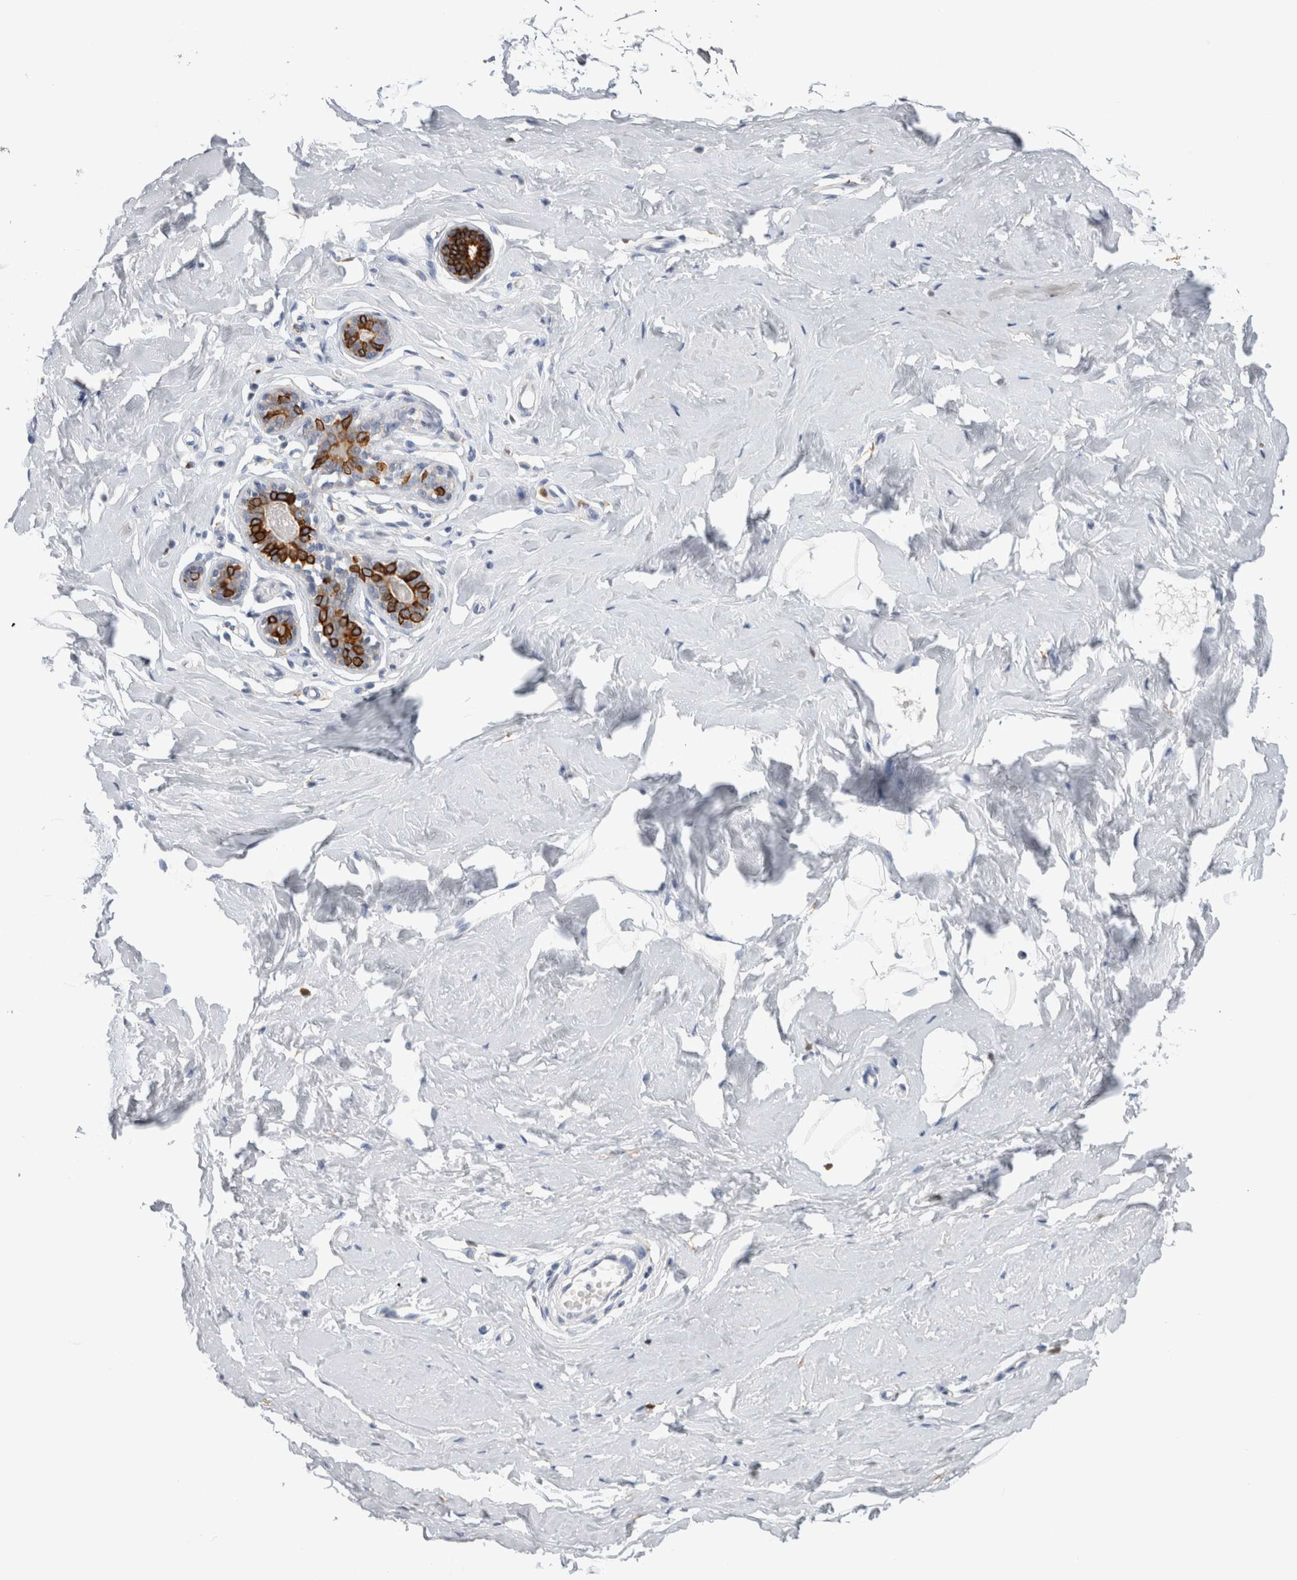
{"staining": {"intensity": "negative", "quantity": "none", "location": "none"}, "tissue": "breast", "cell_type": "Adipocytes", "image_type": "normal", "snomed": [{"axis": "morphology", "description": "Normal tissue, NOS"}, {"axis": "topography", "description": "Breast"}], "caption": "This photomicrograph is of unremarkable breast stained with immunohistochemistry (IHC) to label a protein in brown with the nuclei are counter-stained blue. There is no positivity in adipocytes. Brightfield microscopy of immunohistochemistry stained with DAB (3,3'-diaminobenzidine) (brown) and hematoxylin (blue), captured at high magnification.", "gene": "SLC20A2", "patient": {"sex": "female", "age": 23}}